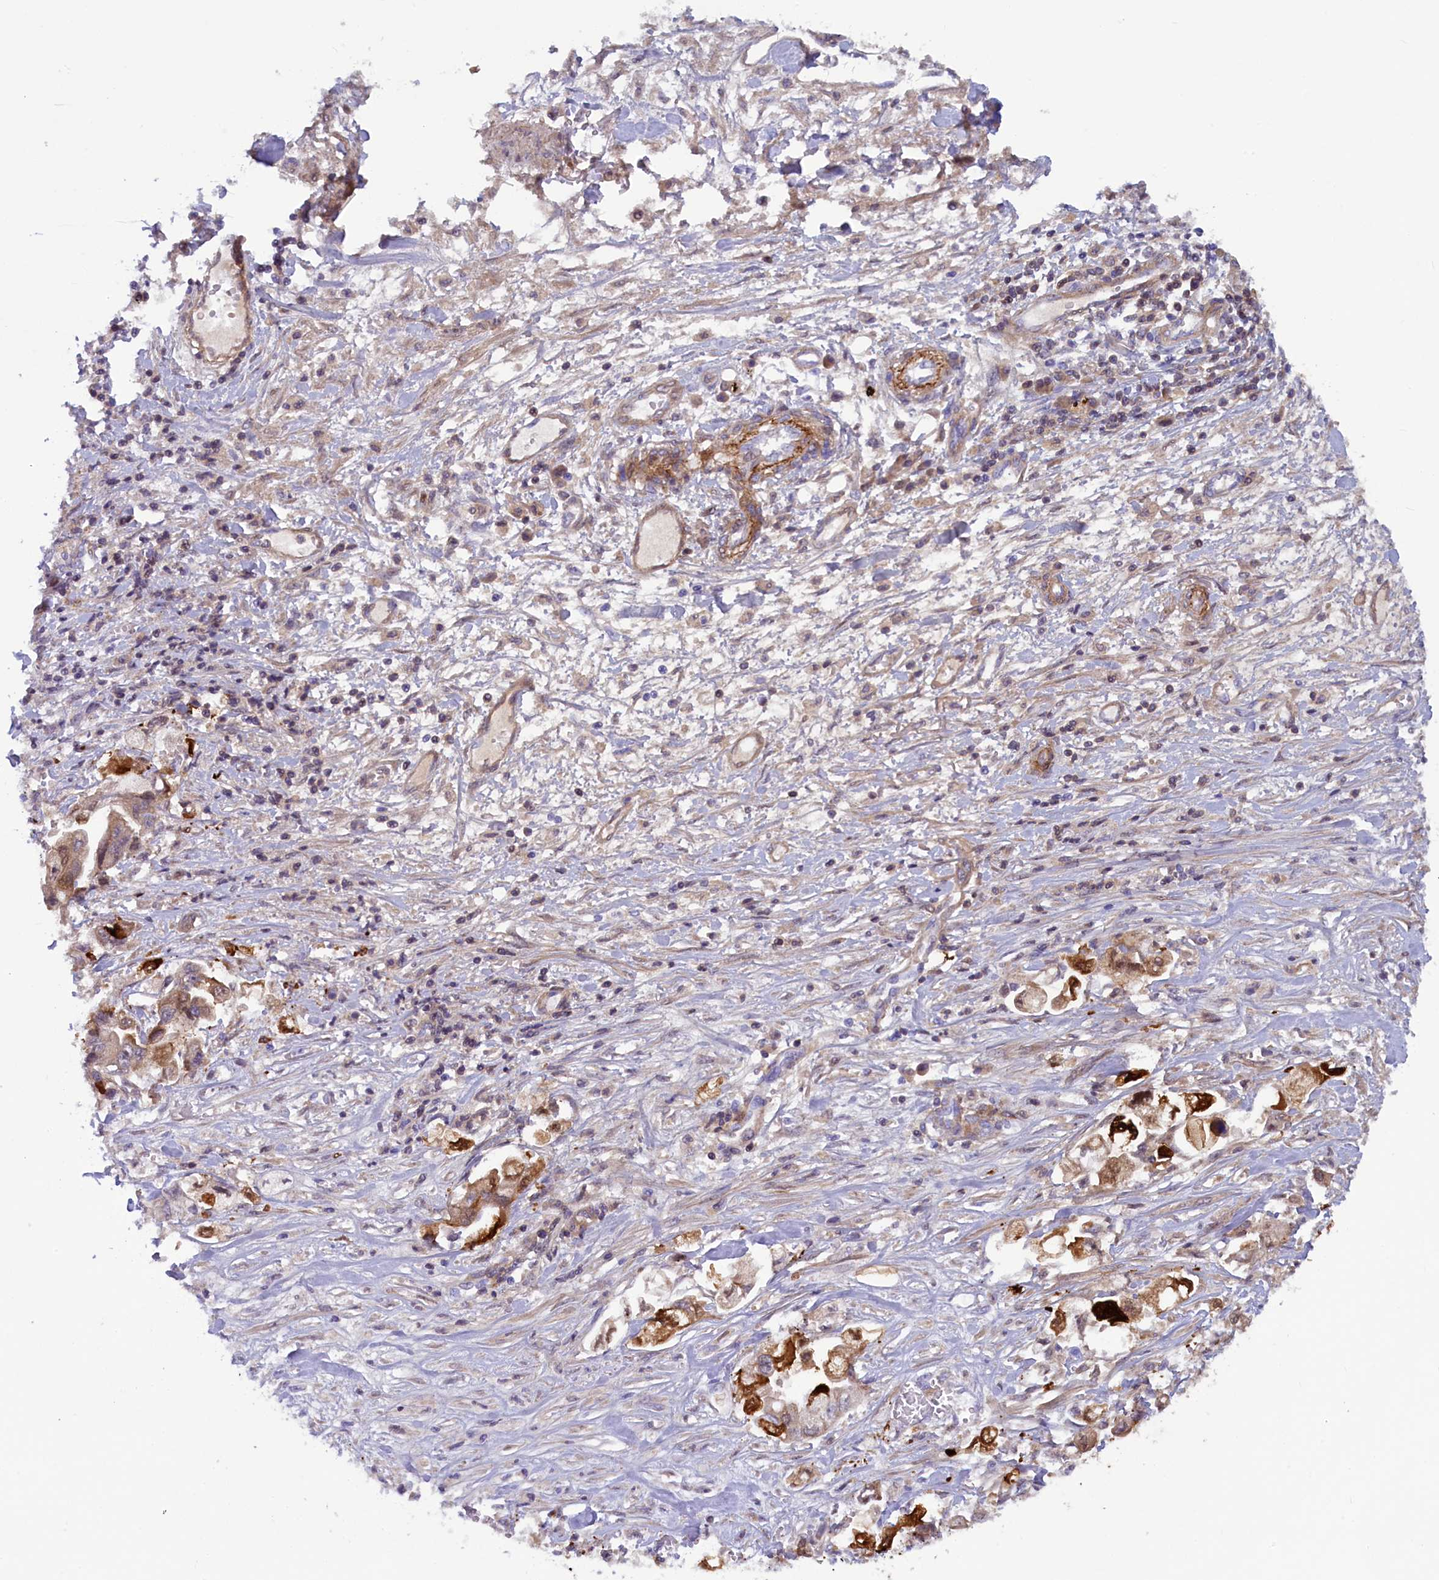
{"staining": {"intensity": "moderate", "quantity": "25%-75%", "location": "cytoplasmic/membranous"}, "tissue": "stomach cancer", "cell_type": "Tumor cells", "image_type": "cancer", "snomed": [{"axis": "morphology", "description": "Adenocarcinoma, NOS"}, {"axis": "topography", "description": "Stomach"}], "caption": "Adenocarcinoma (stomach) was stained to show a protein in brown. There is medium levels of moderate cytoplasmic/membranous positivity in approximately 25%-75% of tumor cells.", "gene": "LOXL1", "patient": {"sex": "male", "age": 62}}